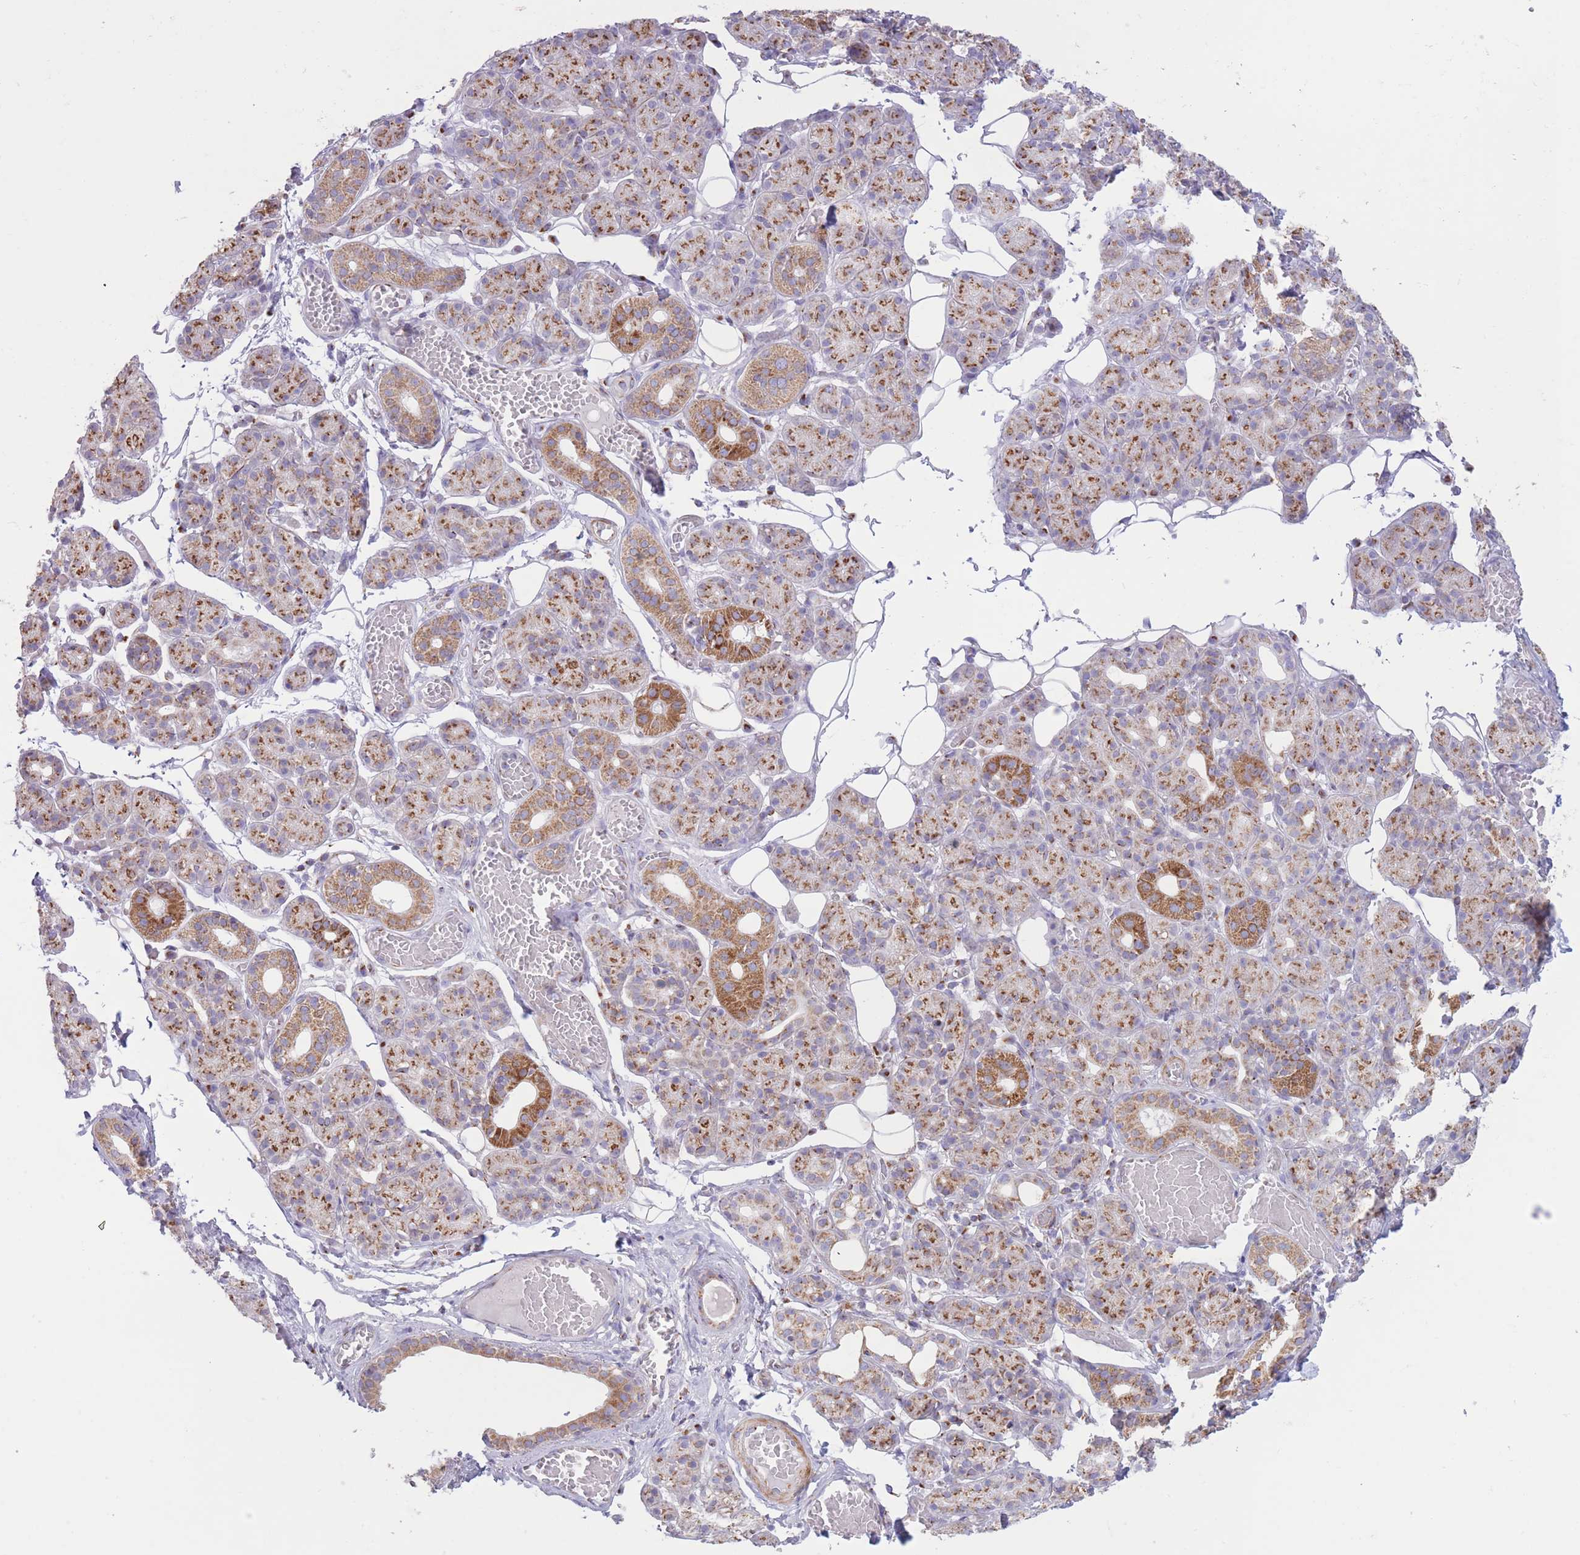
{"staining": {"intensity": "moderate", "quantity": "25%-75%", "location": "cytoplasmic/membranous"}, "tissue": "salivary gland", "cell_type": "Glandular cells", "image_type": "normal", "snomed": [{"axis": "morphology", "description": "Normal tissue, NOS"}, {"axis": "topography", "description": "Salivary gland"}], "caption": "Immunohistochemistry of normal salivary gland exhibits medium levels of moderate cytoplasmic/membranous staining in approximately 25%-75% of glandular cells. (DAB (3,3'-diaminobenzidine) IHC, brown staining for protein, blue staining for nuclei).", "gene": "MPND", "patient": {"sex": "male", "age": 63}}